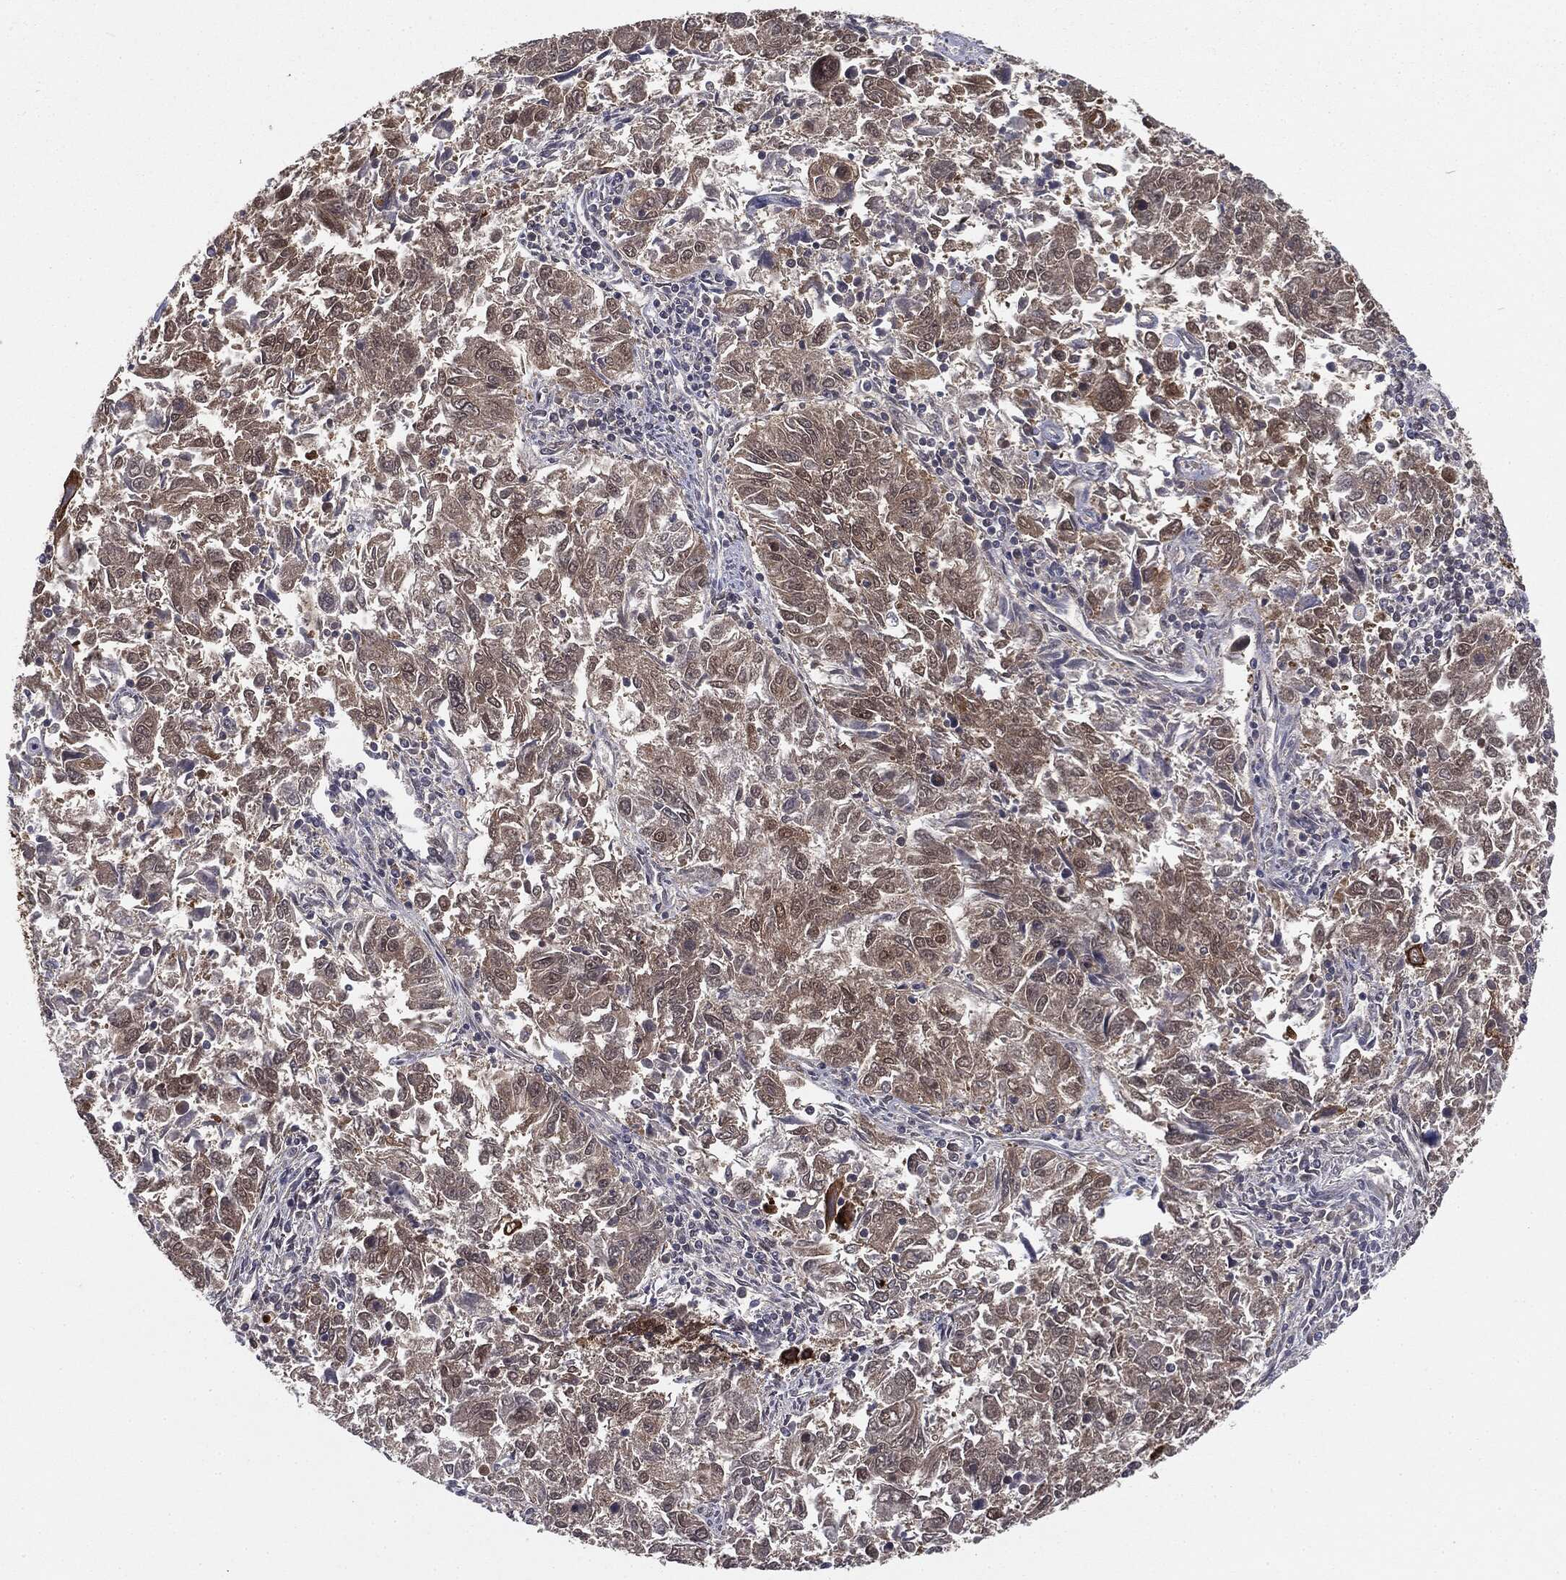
{"staining": {"intensity": "negative", "quantity": "none", "location": "none"}, "tissue": "endometrial cancer", "cell_type": "Tumor cells", "image_type": "cancer", "snomed": [{"axis": "morphology", "description": "Adenocarcinoma, NOS"}, {"axis": "topography", "description": "Endometrium"}], "caption": "An immunohistochemistry (IHC) histopathology image of endometrial adenocarcinoma is shown. There is no staining in tumor cells of endometrial adenocarcinoma.", "gene": "KRT7", "patient": {"sex": "female", "age": 42}}